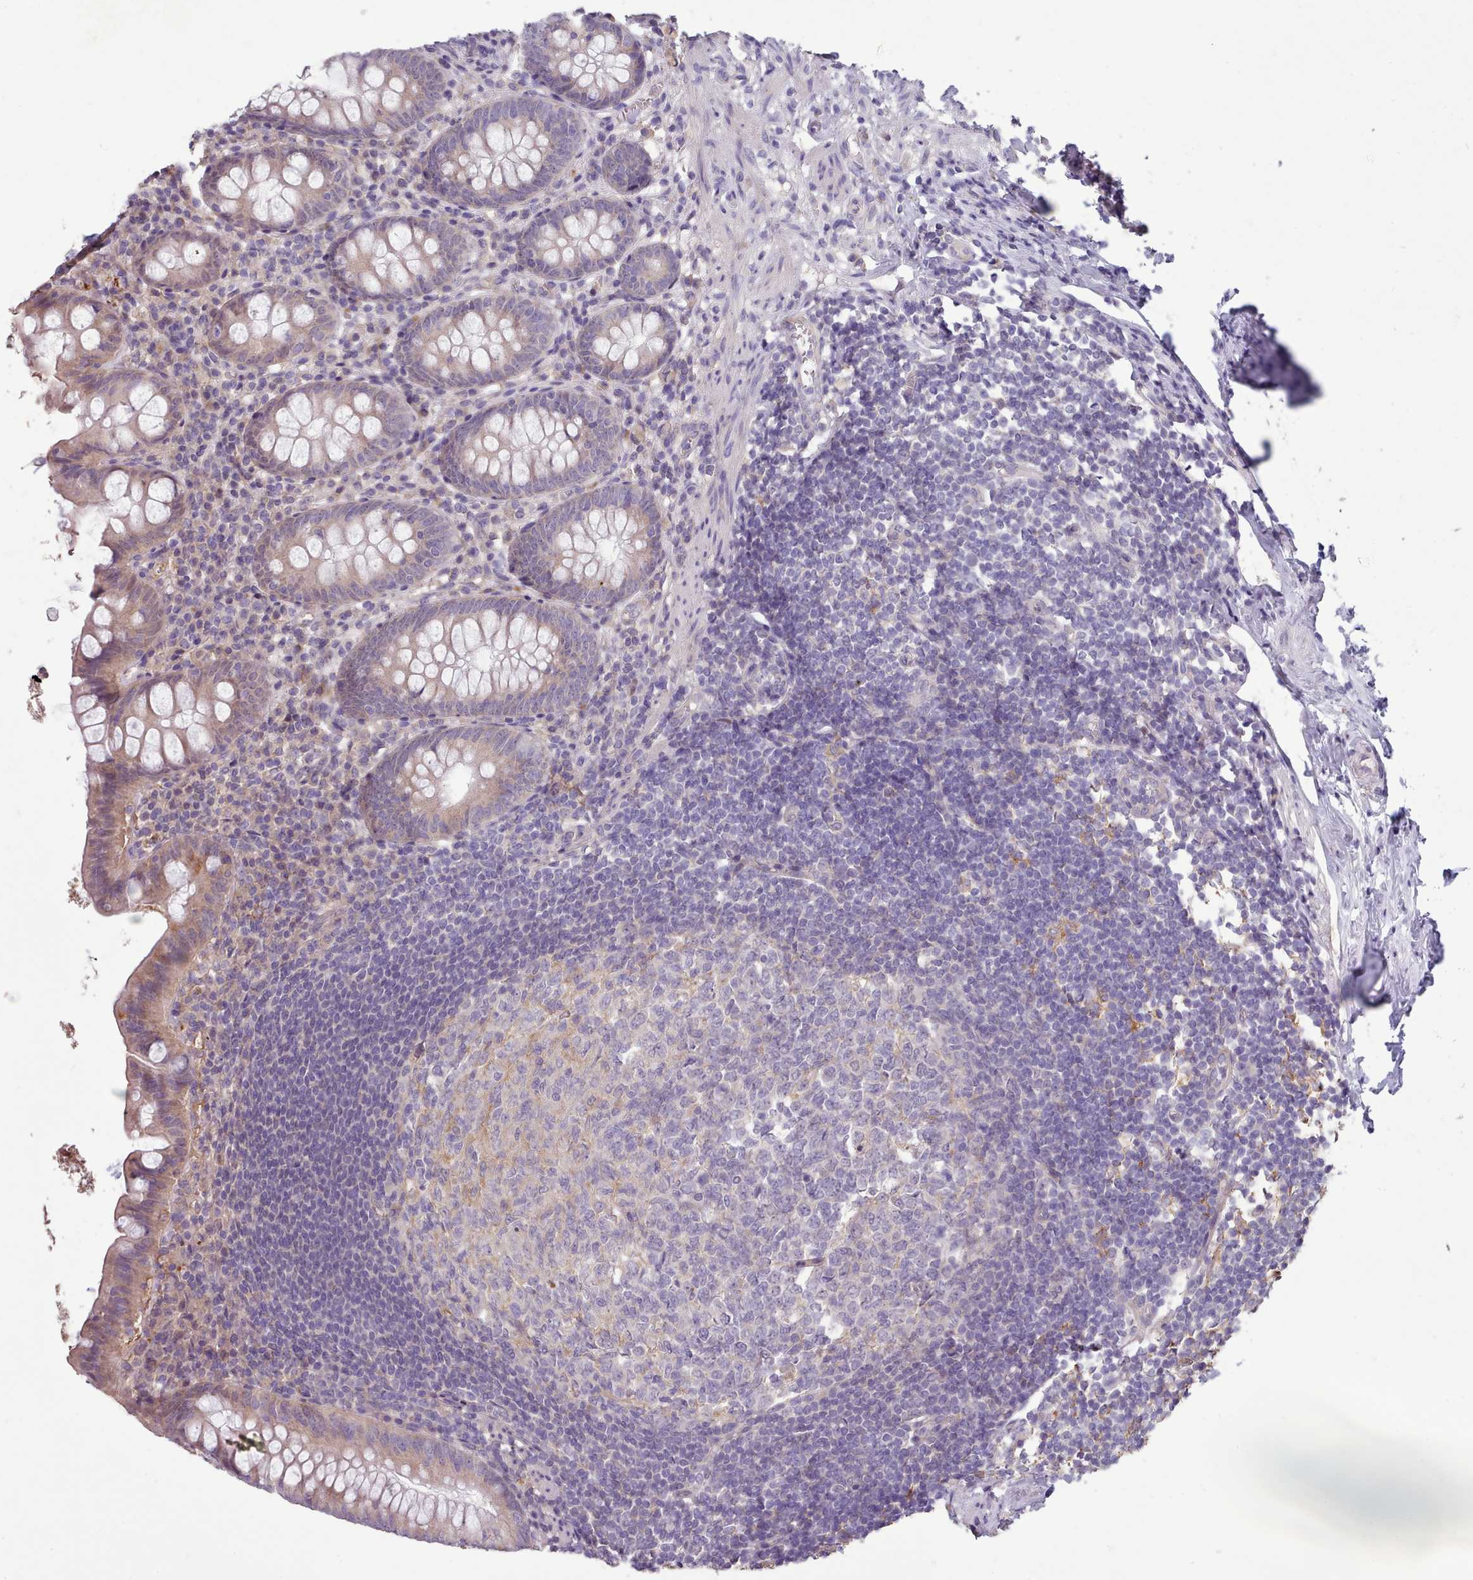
{"staining": {"intensity": "weak", "quantity": ">75%", "location": "cytoplasmic/membranous"}, "tissue": "appendix", "cell_type": "Glandular cells", "image_type": "normal", "snomed": [{"axis": "morphology", "description": "Normal tissue, NOS"}, {"axis": "topography", "description": "Appendix"}], "caption": "The photomicrograph reveals staining of unremarkable appendix, revealing weak cytoplasmic/membranous protein expression (brown color) within glandular cells.", "gene": "DPF1", "patient": {"sex": "female", "age": 51}}